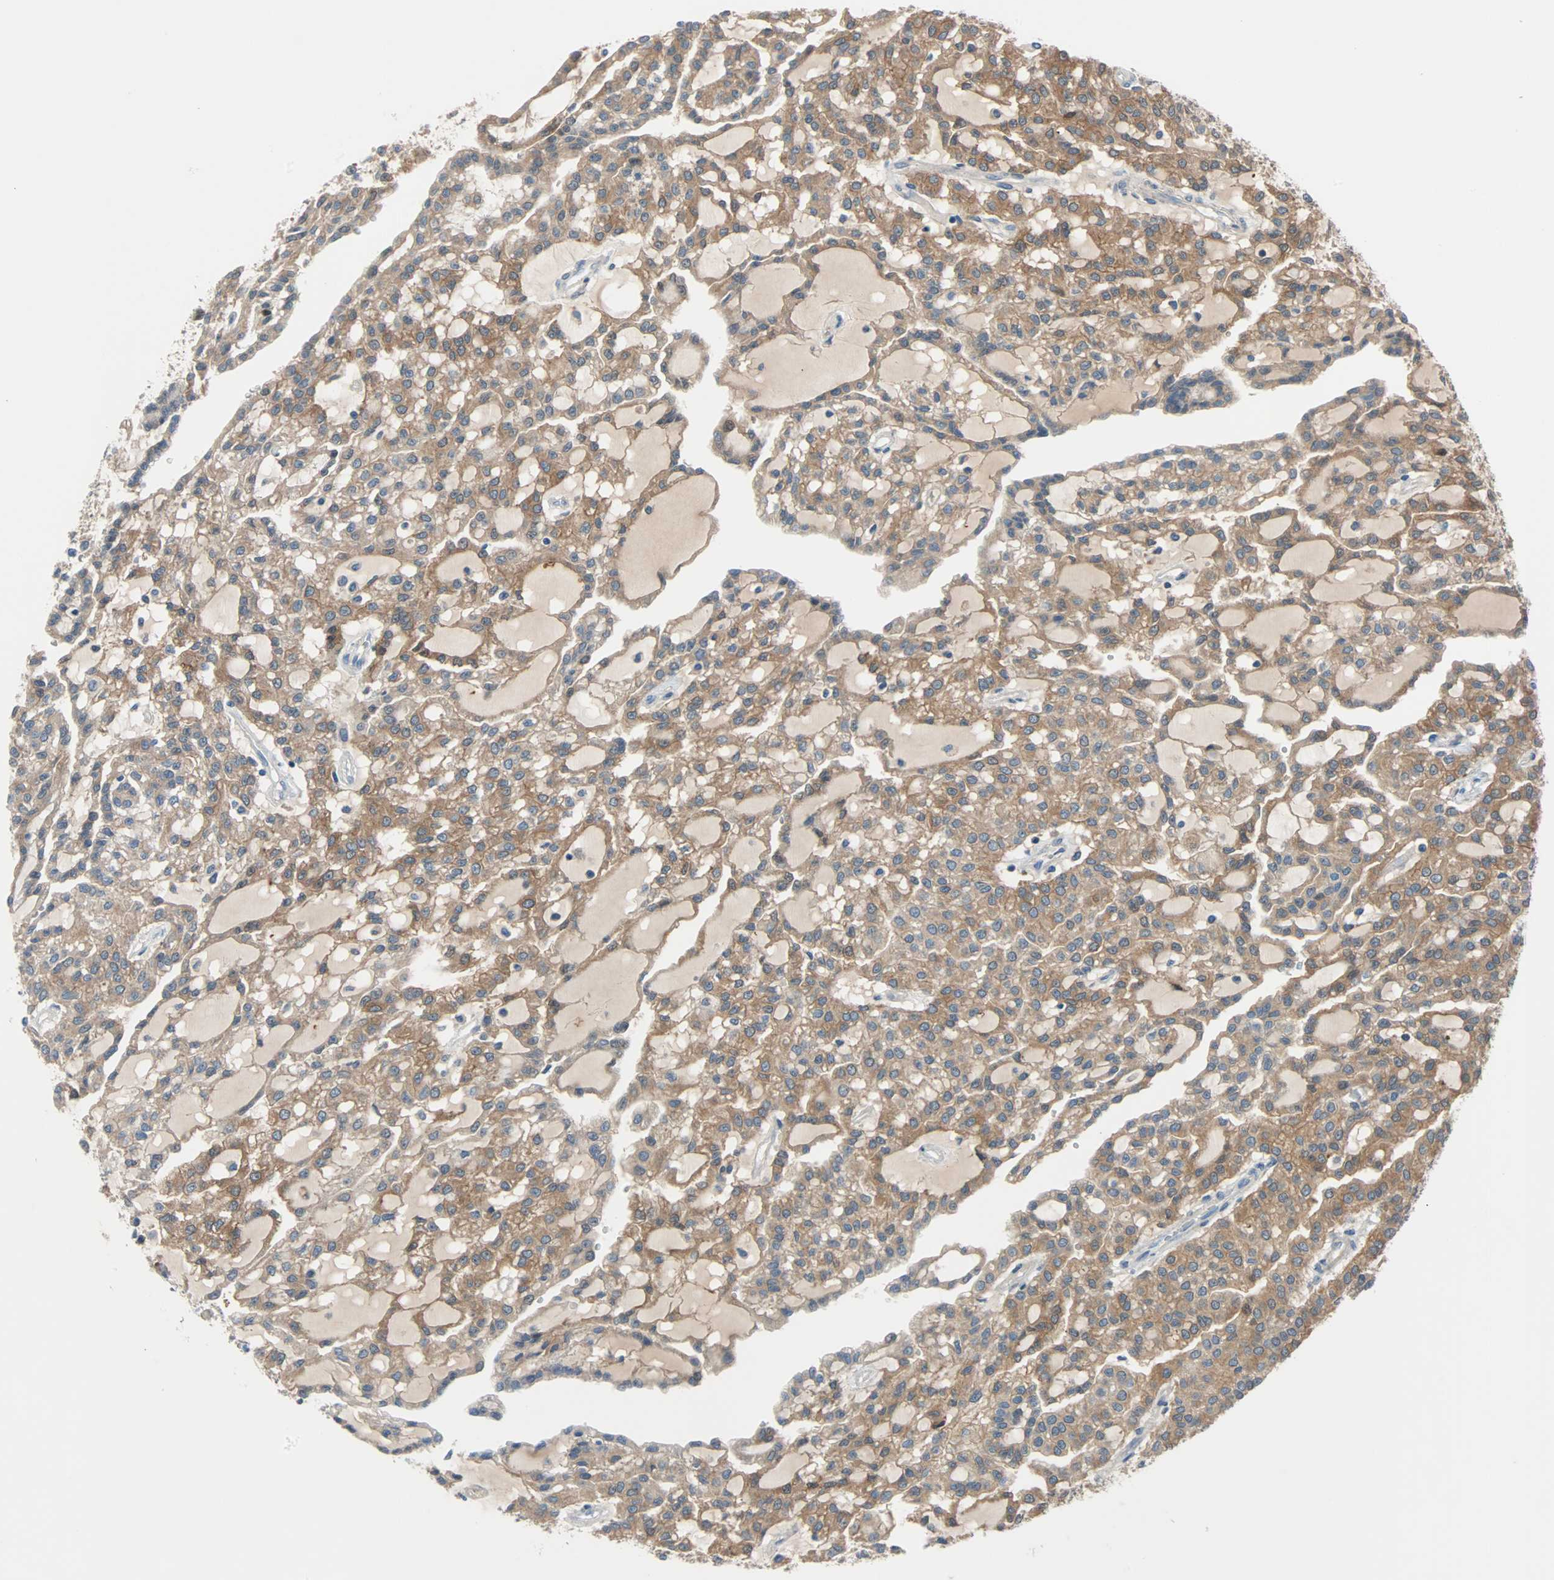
{"staining": {"intensity": "moderate", "quantity": ">75%", "location": "cytoplasmic/membranous"}, "tissue": "renal cancer", "cell_type": "Tumor cells", "image_type": "cancer", "snomed": [{"axis": "morphology", "description": "Adenocarcinoma, NOS"}, {"axis": "topography", "description": "Kidney"}], "caption": "Adenocarcinoma (renal) stained with immunohistochemistry (IHC) shows moderate cytoplasmic/membranous staining in approximately >75% of tumor cells.", "gene": "TNFRSF12A", "patient": {"sex": "male", "age": 63}}